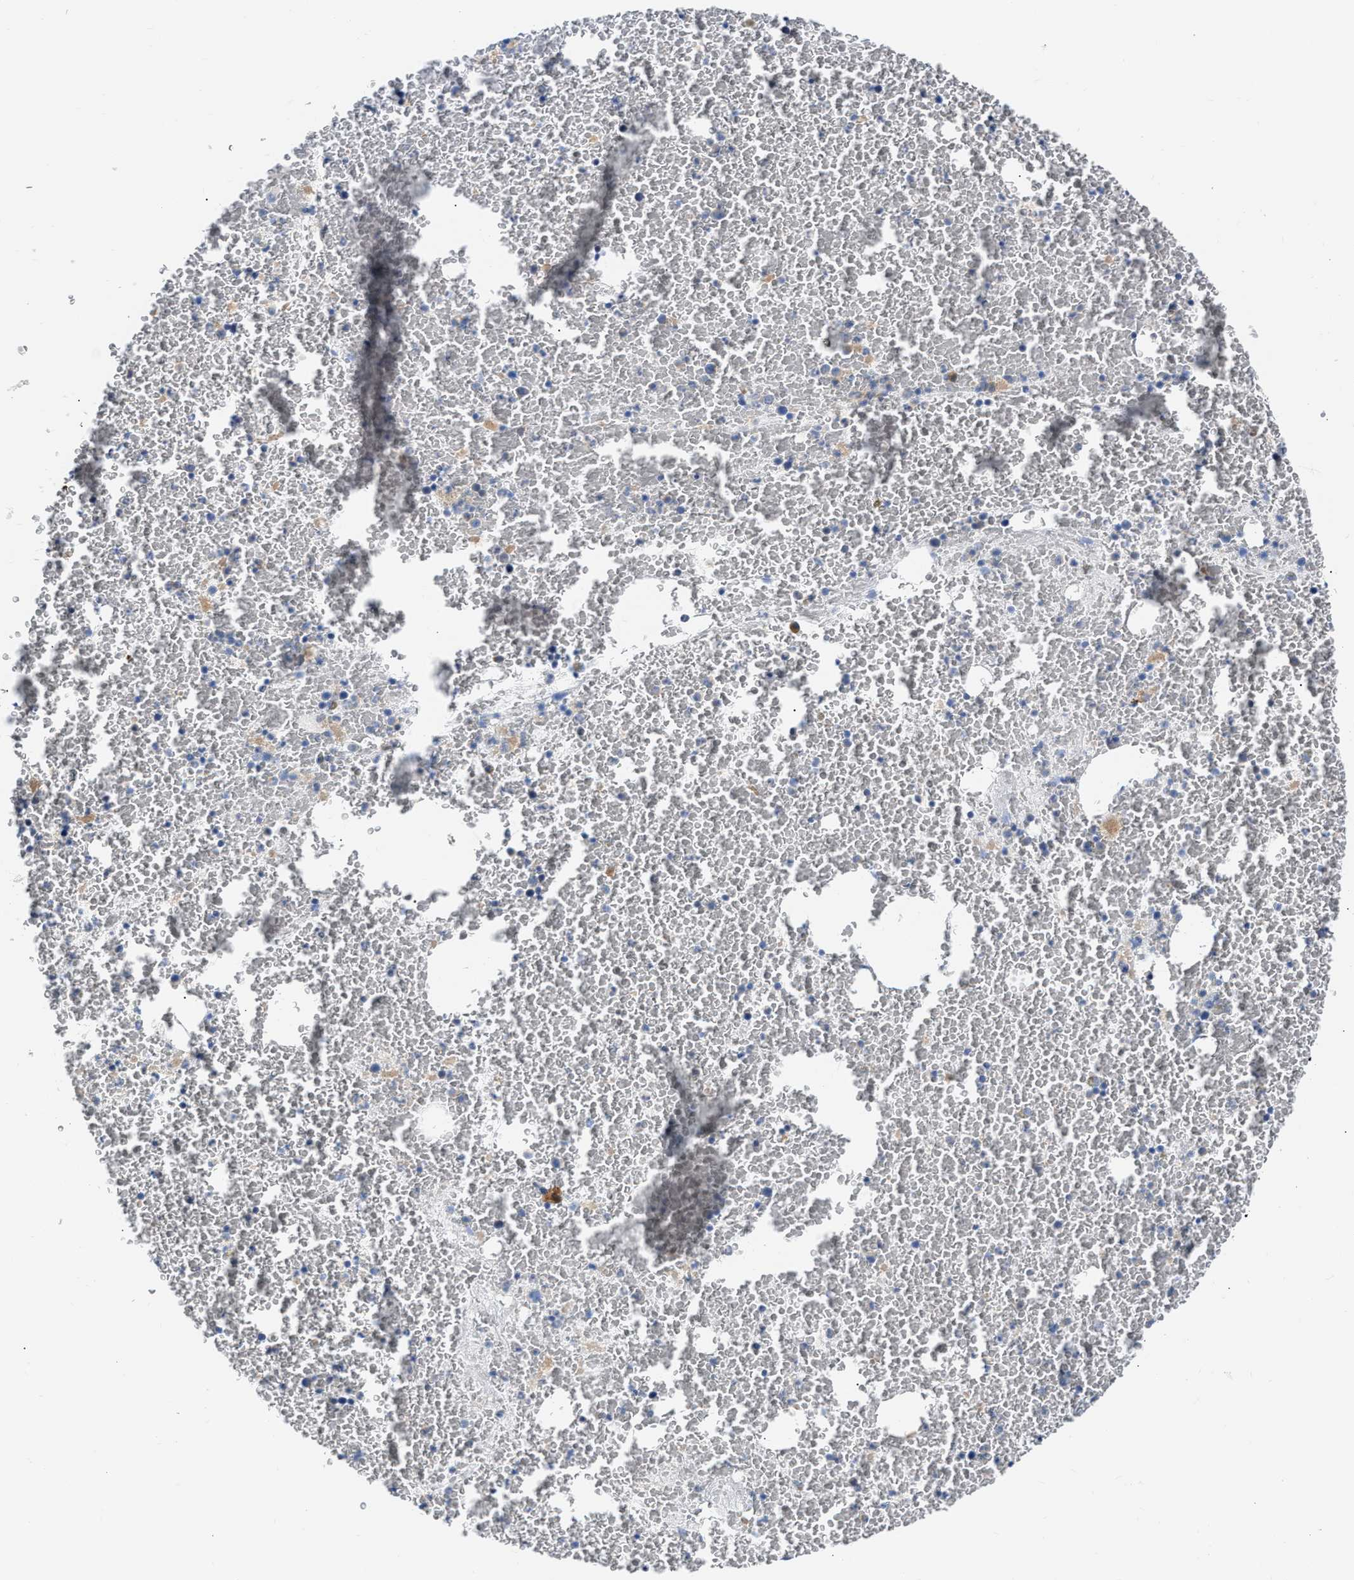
{"staining": {"intensity": "weak", "quantity": "<25%", "location": "cytoplasmic/membranous"}, "tissue": "bone marrow", "cell_type": "Hematopoietic cells", "image_type": "normal", "snomed": [{"axis": "morphology", "description": "Normal tissue, NOS"}, {"axis": "morphology", "description": "Inflammation, NOS"}, {"axis": "topography", "description": "Bone marrow"}], "caption": "Immunohistochemical staining of unremarkable bone marrow reveals no significant staining in hematopoietic cells.", "gene": "FHL1", "patient": {"sex": "male", "age": 47}}